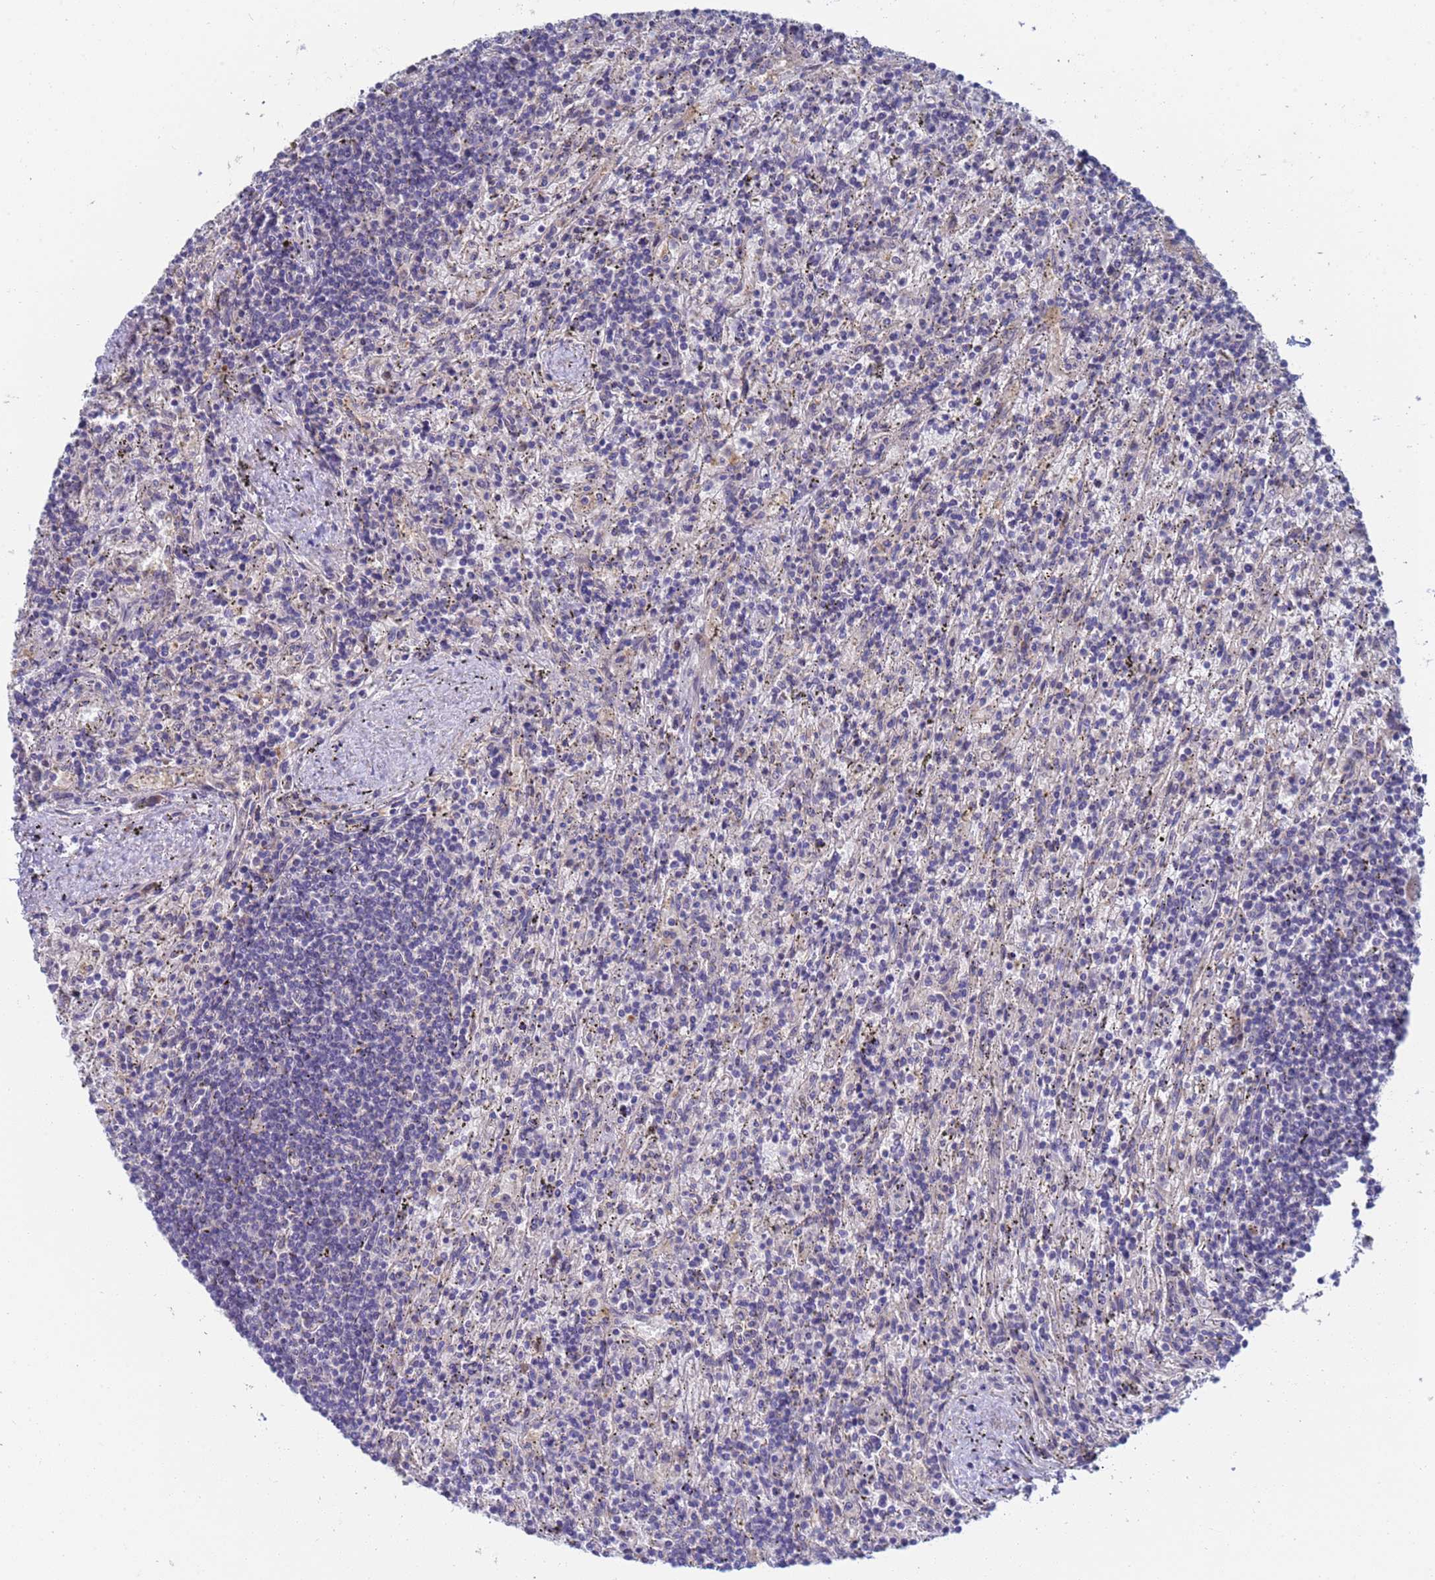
{"staining": {"intensity": "negative", "quantity": "none", "location": "none"}, "tissue": "lymphoma", "cell_type": "Tumor cells", "image_type": "cancer", "snomed": [{"axis": "morphology", "description": "Malignant lymphoma, non-Hodgkin's type, Low grade"}, {"axis": "topography", "description": "Spleen"}], "caption": "The image displays no staining of tumor cells in malignant lymphoma, non-Hodgkin's type (low-grade).", "gene": "ENOSF1", "patient": {"sex": "male", "age": 76}}